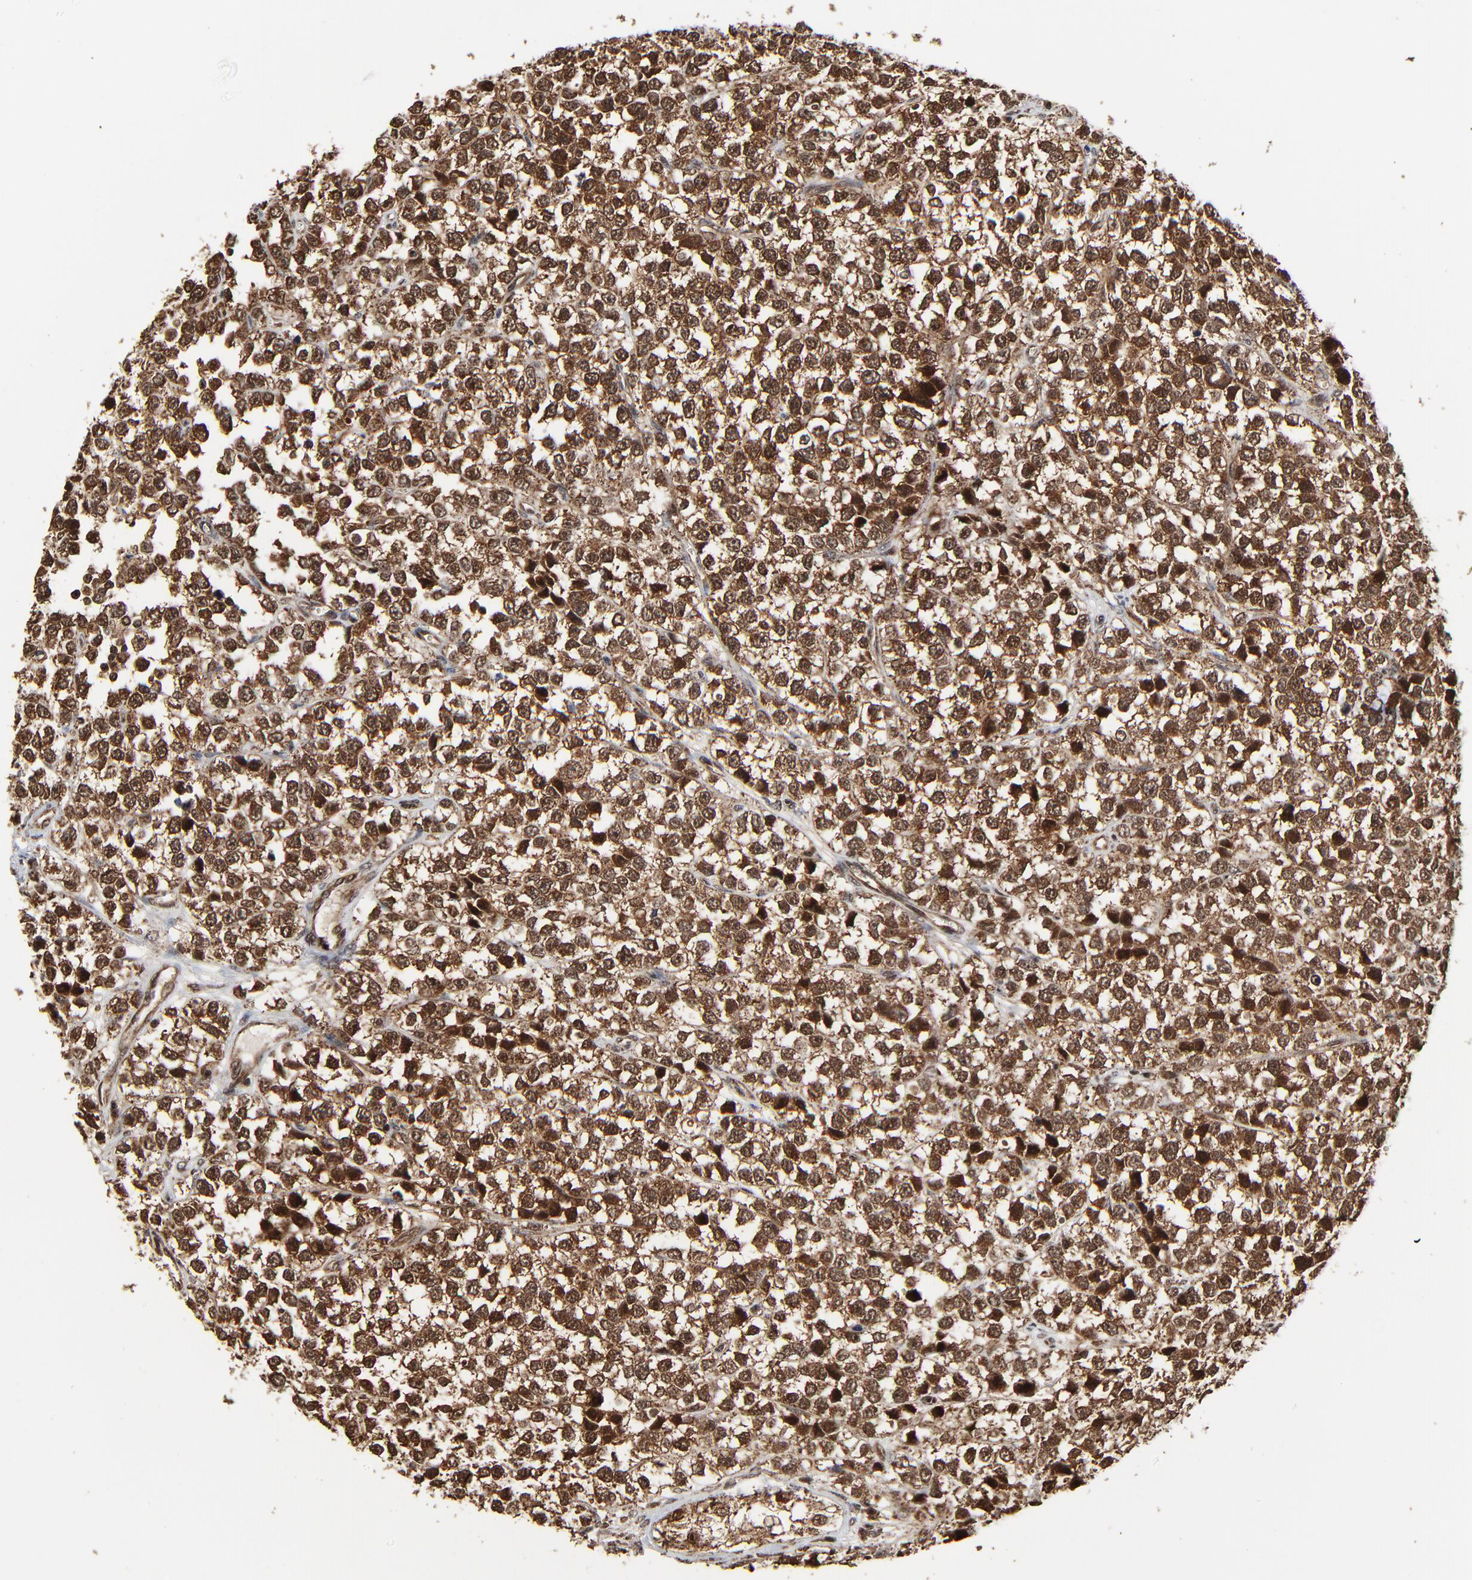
{"staining": {"intensity": "moderate", "quantity": ">75%", "location": "cytoplasmic/membranous,nuclear"}, "tissue": "testis cancer", "cell_type": "Tumor cells", "image_type": "cancer", "snomed": [{"axis": "morphology", "description": "Seminoma, NOS"}, {"axis": "topography", "description": "Testis"}], "caption": "IHC (DAB (3,3'-diaminobenzidine)) staining of testis cancer demonstrates moderate cytoplasmic/membranous and nuclear protein positivity in approximately >75% of tumor cells.", "gene": "RHOJ", "patient": {"sex": "male", "age": 25}}